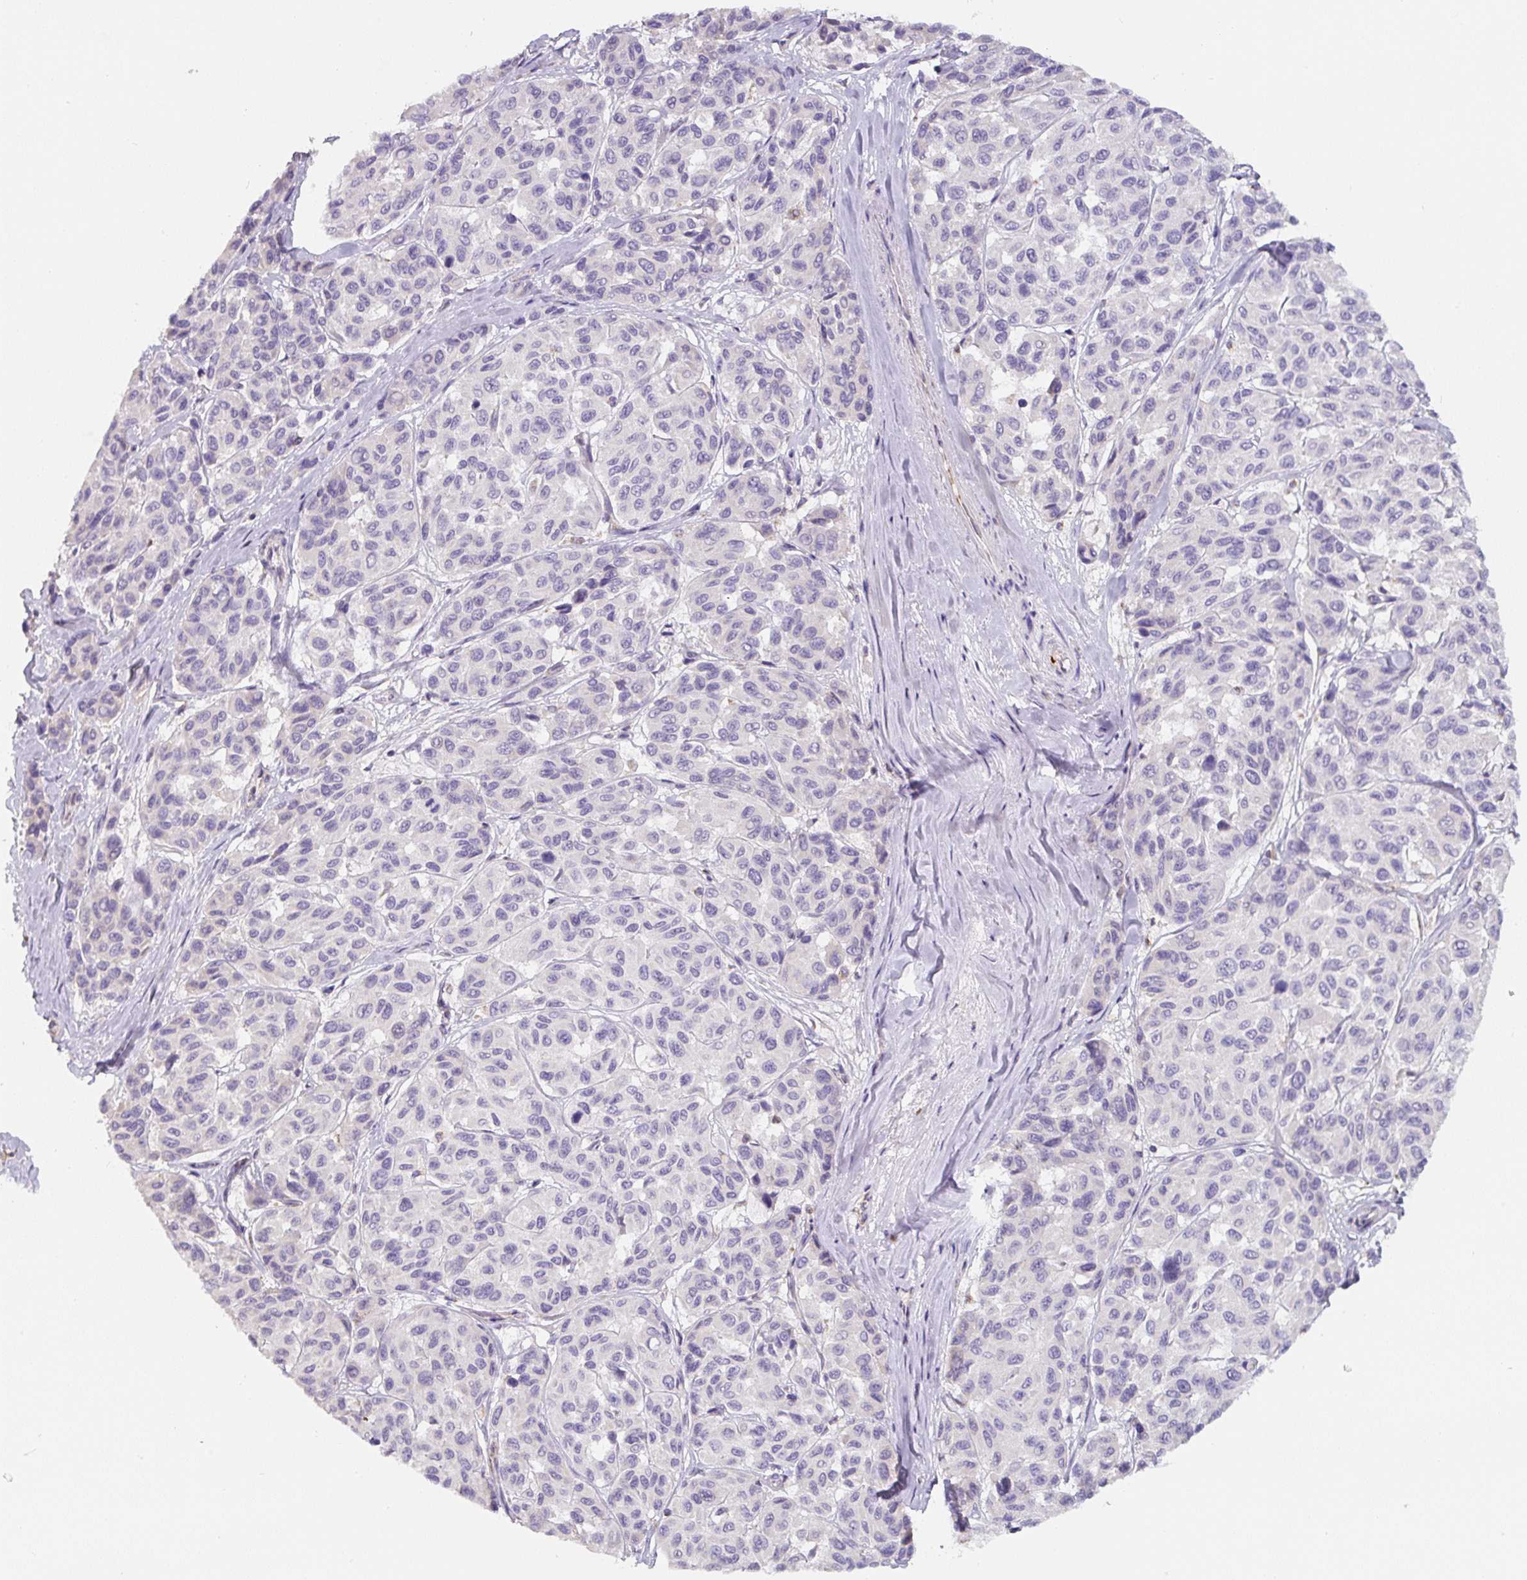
{"staining": {"intensity": "negative", "quantity": "none", "location": "none"}, "tissue": "melanoma", "cell_type": "Tumor cells", "image_type": "cancer", "snomed": [{"axis": "morphology", "description": "Malignant melanoma, NOS"}, {"axis": "topography", "description": "Skin"}], "caption": "This is an IHC photomicrograph of human malignant melanoma. There is no expression in tumor cells.", "gene": "MT-CO2", "patient": {"sex": "female", "age": 66}}